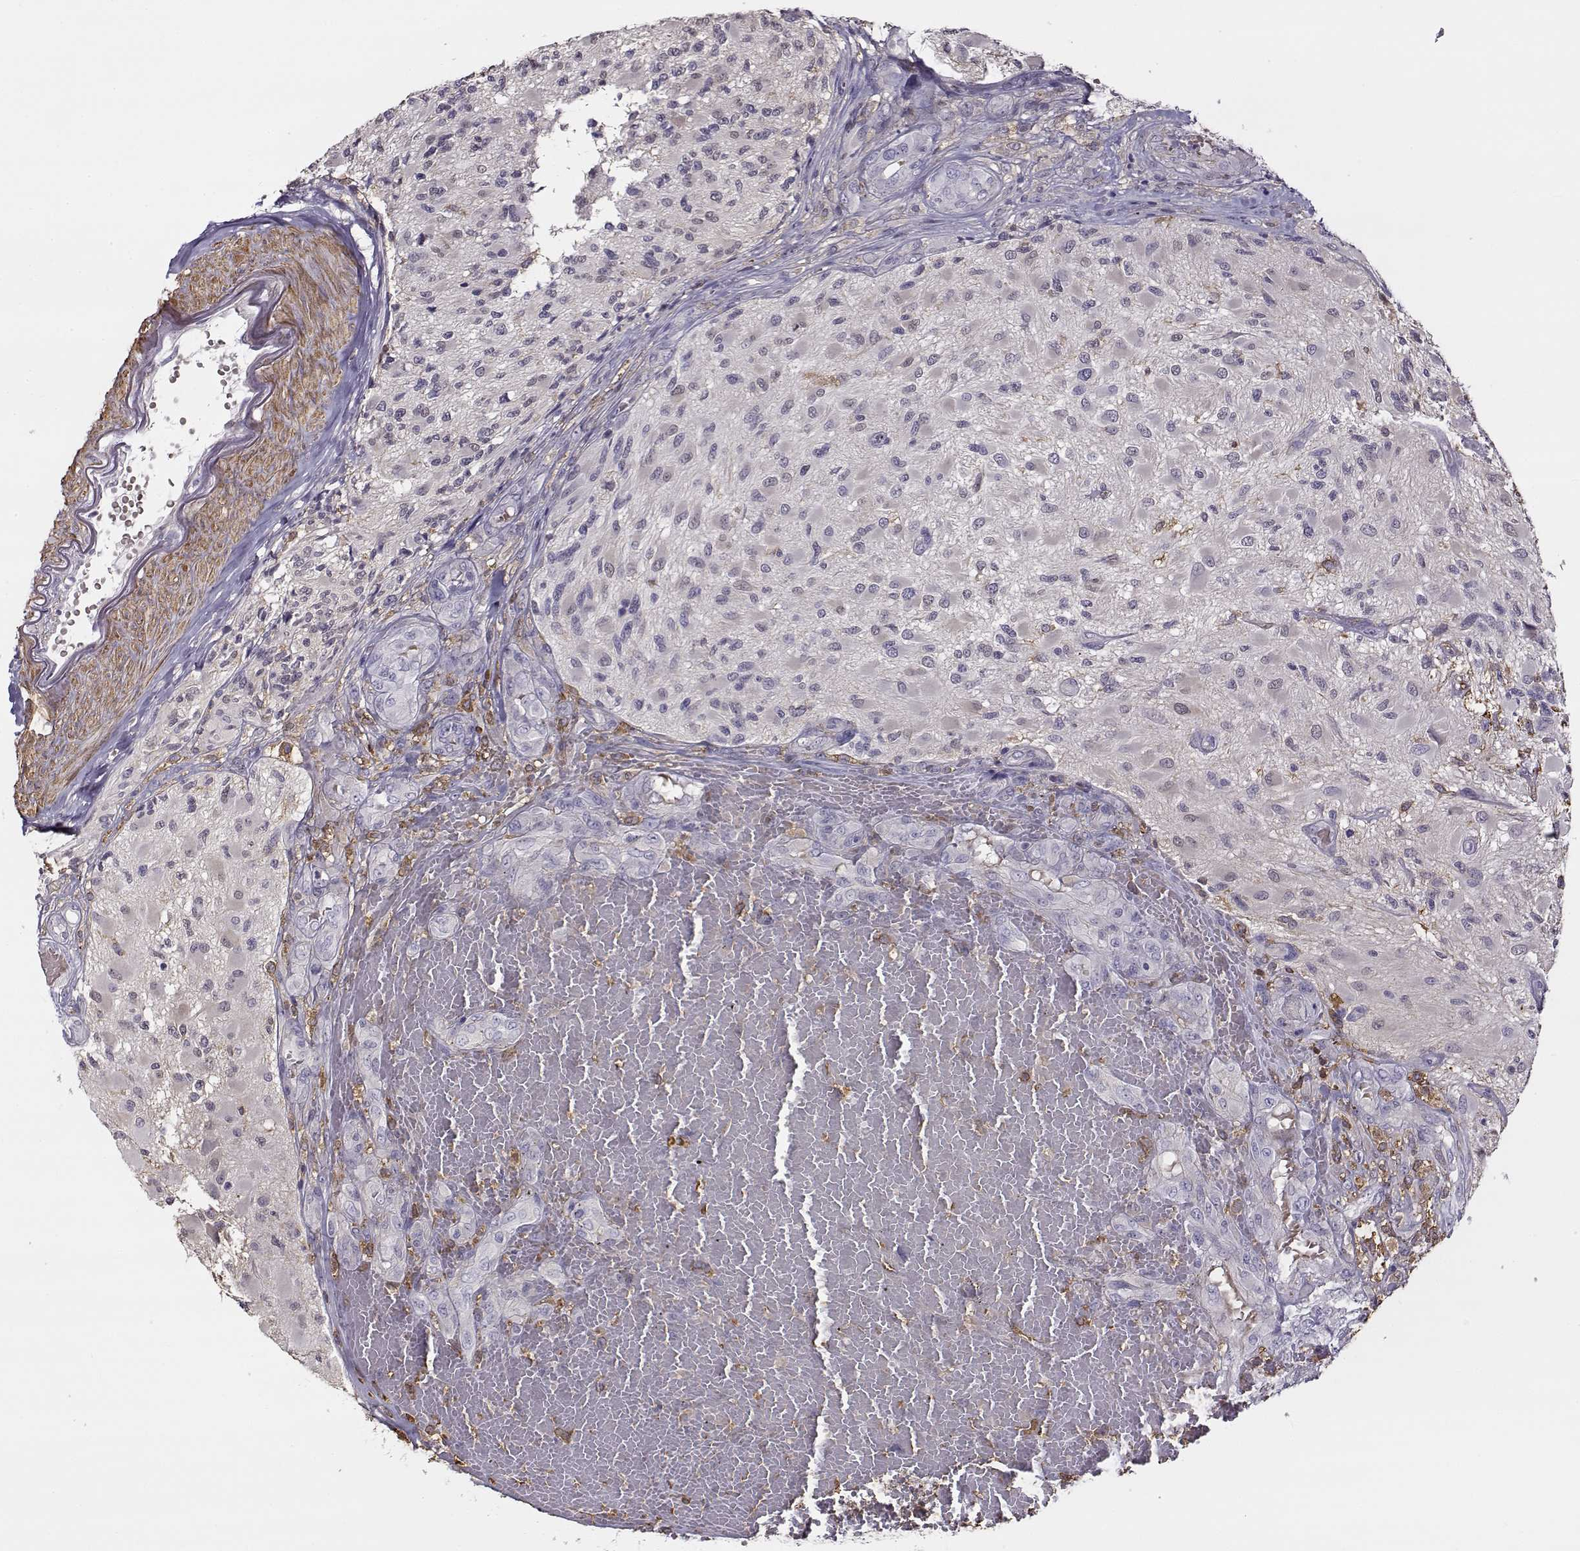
{"staining": {"intensity": "negative", "quantity": "none", "location": "none"}, "tissue": "glioma", "cell_type": "Tumor cells", "image_type": "cancer", "snomed": [{"axis": "morphology", "description": "Glioma, malignant, High grade"}, {"axis": "topography", "description": "Brain"}], "caption": "The micrograph displays no significant expression in tumor cells of high-grade glioma (malignant).", "gene": "UCP3", "patient": {"sex": "female", "age": 63}}